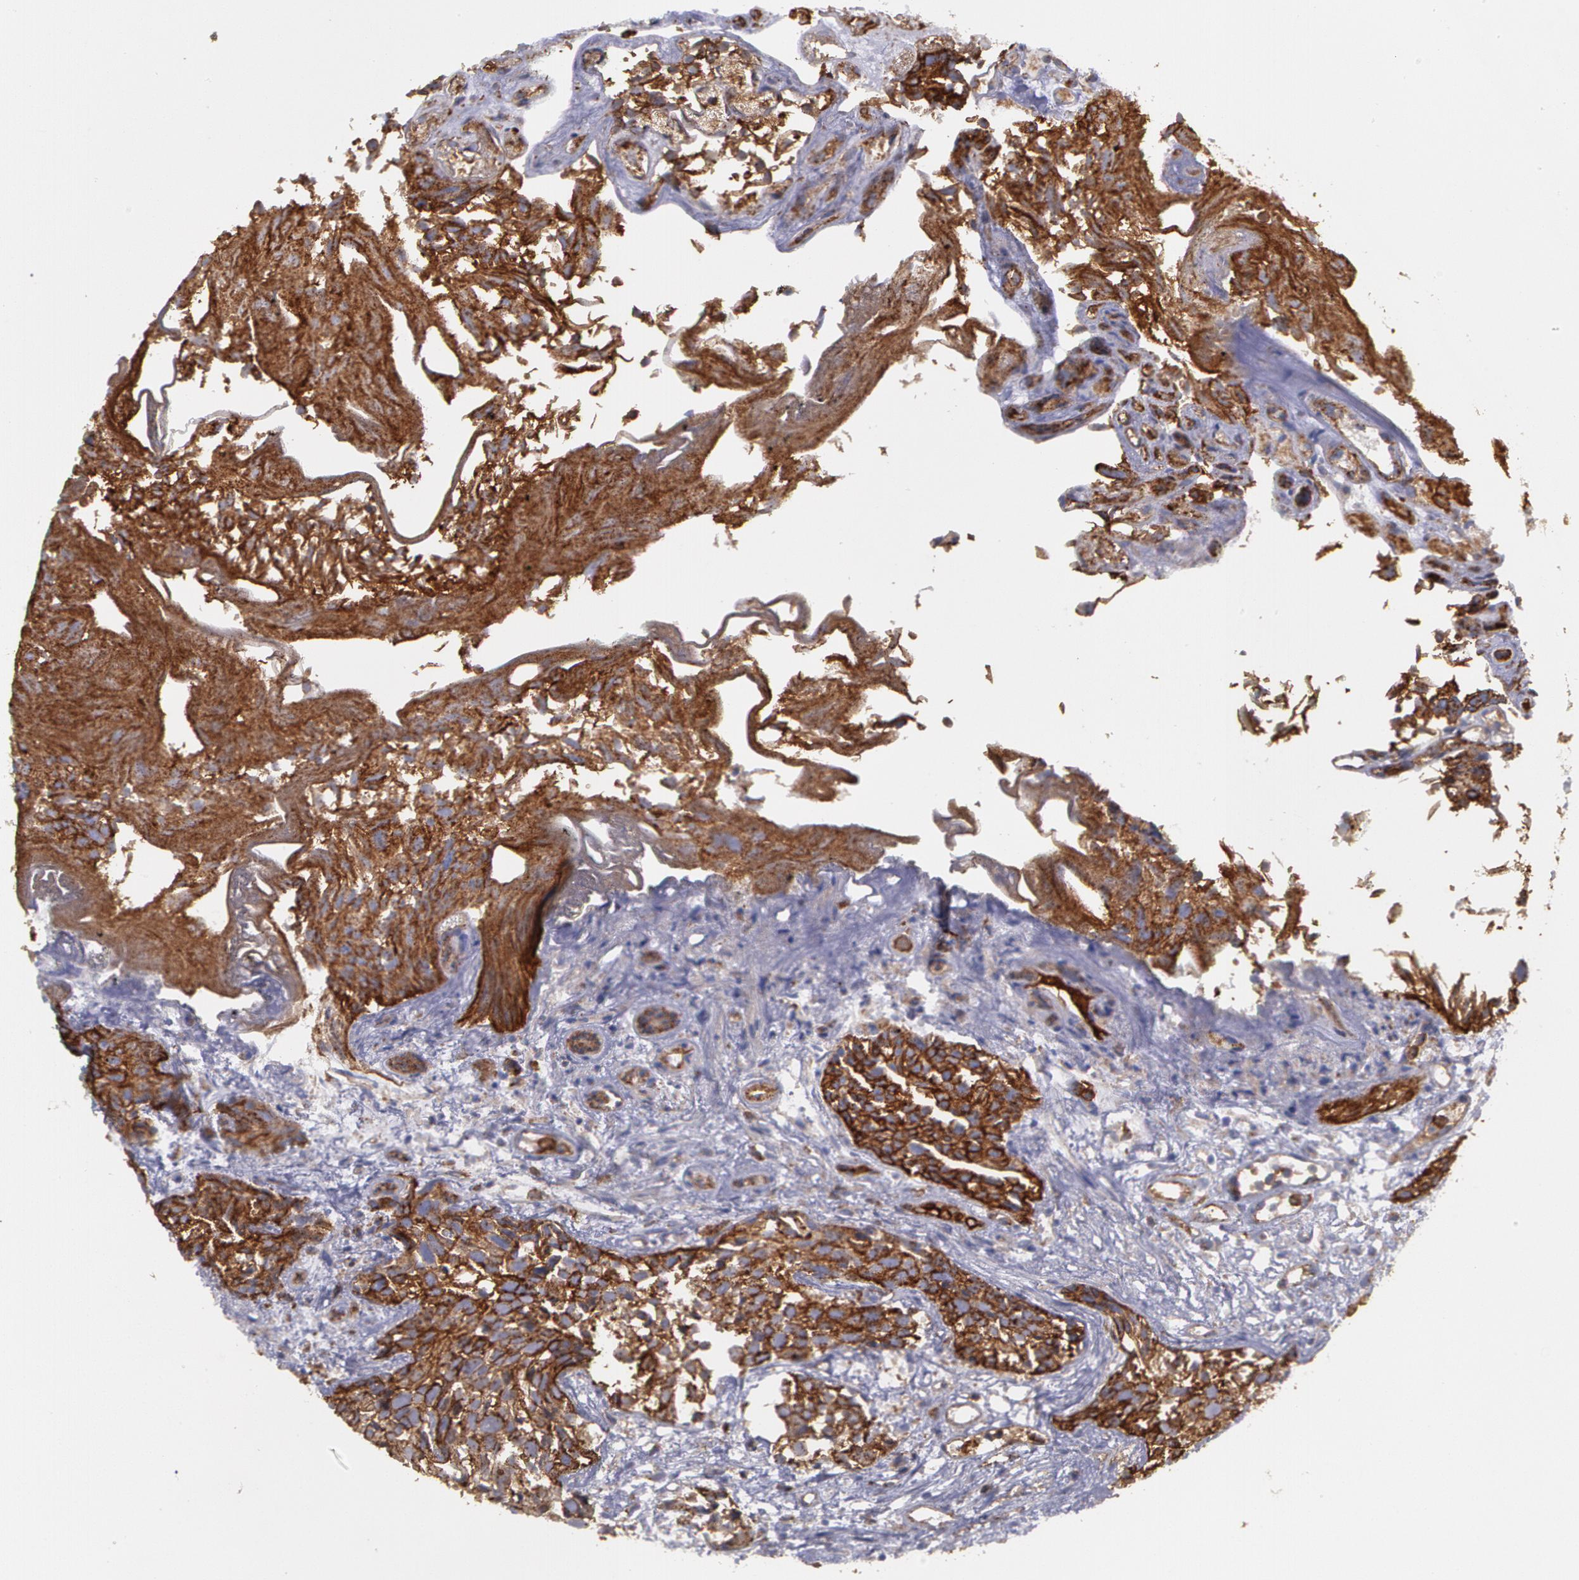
{"staining": {"intensity": "strong", "quantity": ">75%", "location": "cytoplasmic/membranous"}, "tissue": "urothelial cancer", "cell_type": "Tumor cells", "image_type": "cancer", "snomed": [{"axis": "morphology", "description": "Urothelial carcinoma, High grade"}, {"axis": "topography", "description": "Urinary bladder"}], "caption": "This micrograph demonstrates immunohistochemistry (IHC) staining of human urothelial cancer, with high strong cytoplasmic/membranous positivity in approximately >75% of tumor cells.", "gene": "FLOT2", "patient": {"sex": "female", "age": 78}}